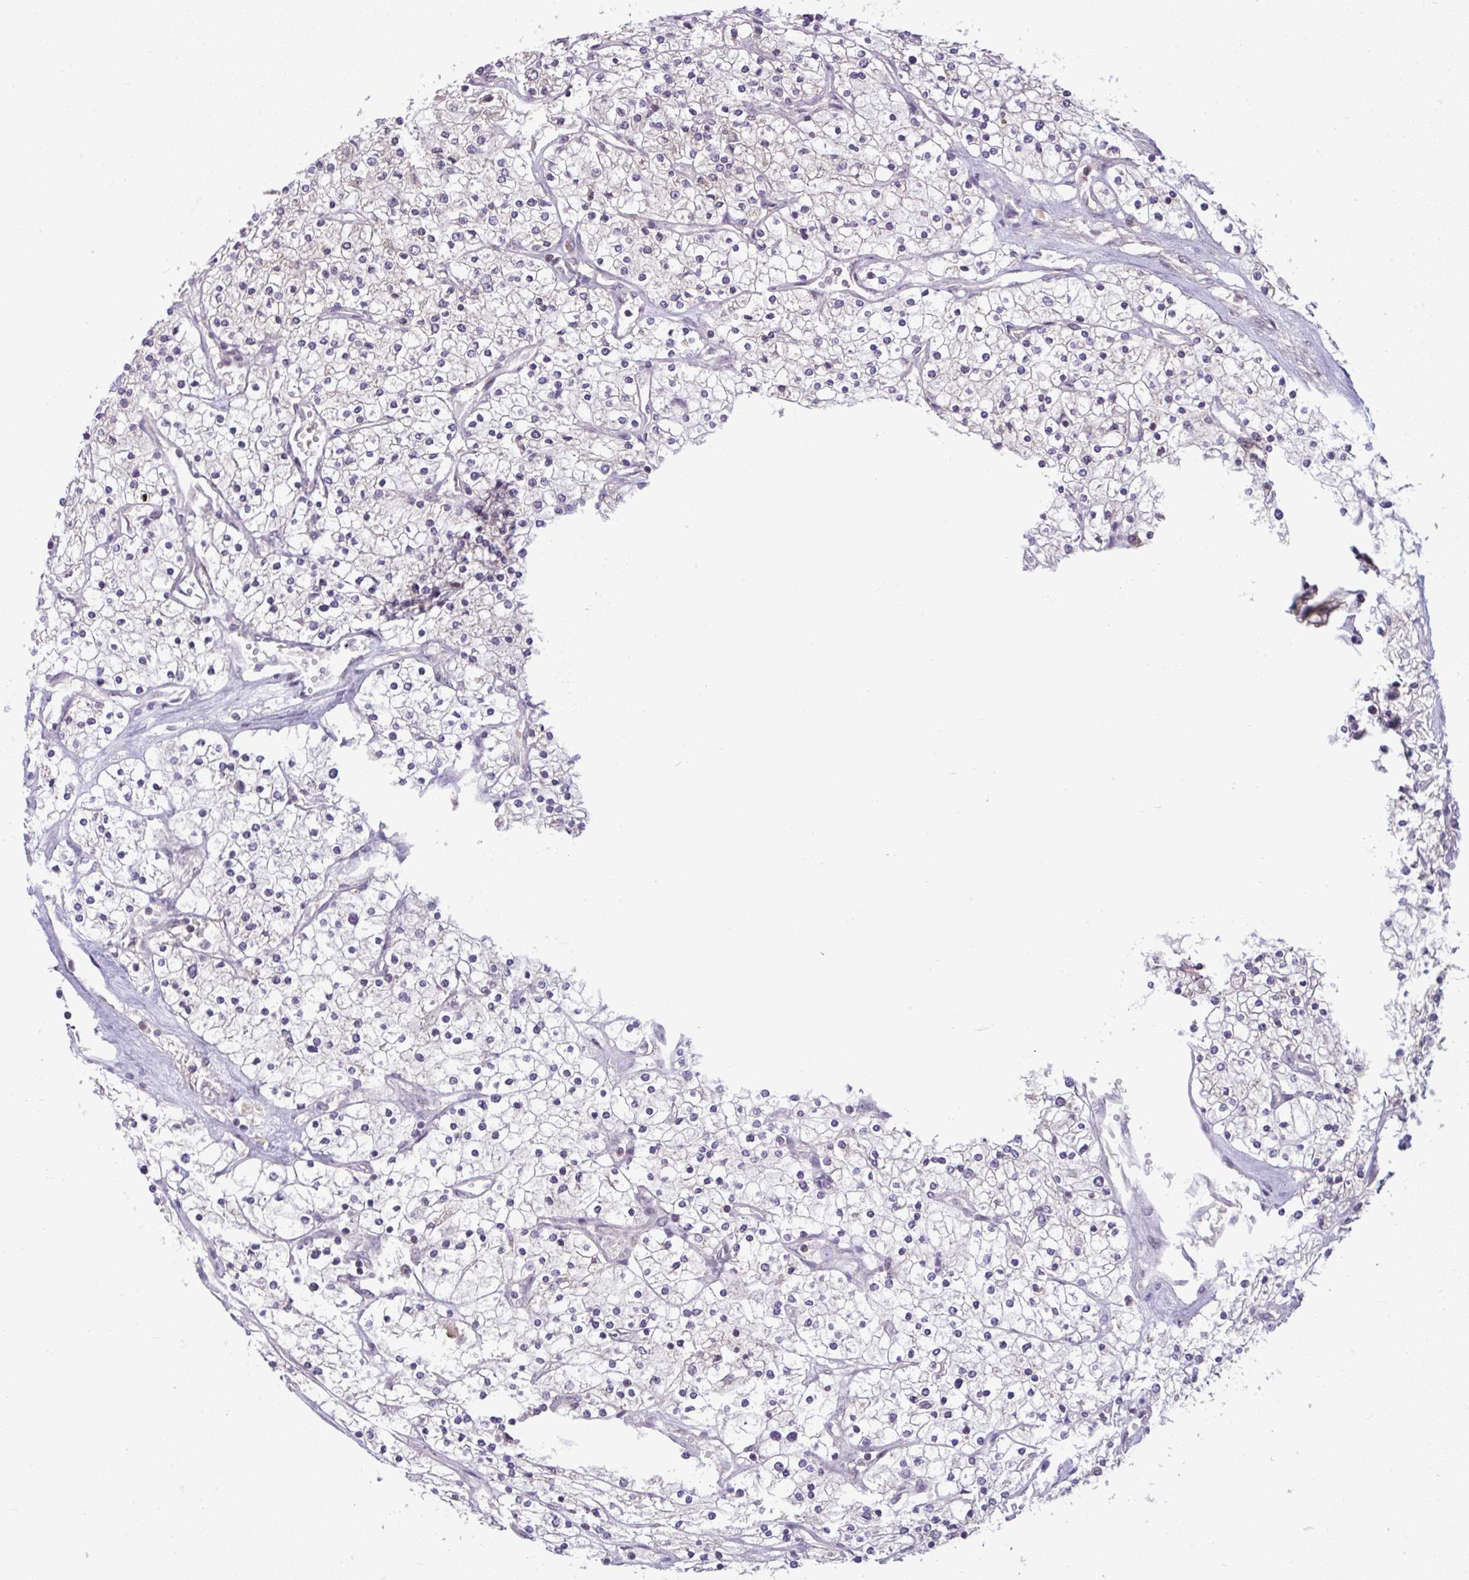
{"staining": {"intensity": "negative", "quantity": "none", "location": "none"}, "tissue": "renal cancer", "cell_type": "Tumor cells", "image_type": "cancer", "snomed": [{"axis": "morphology", "description": "Adenocarcinoma, NOS"}, {"axis": "topography", "description": "Kidney"}], "caption": "A high-resolution image shows IHC staining of adenocarcinoma (renal), which exhibits no significant staining in tumor cells.", "gene": "KLF2", "patient": {"sex": "male", "age": 80}}